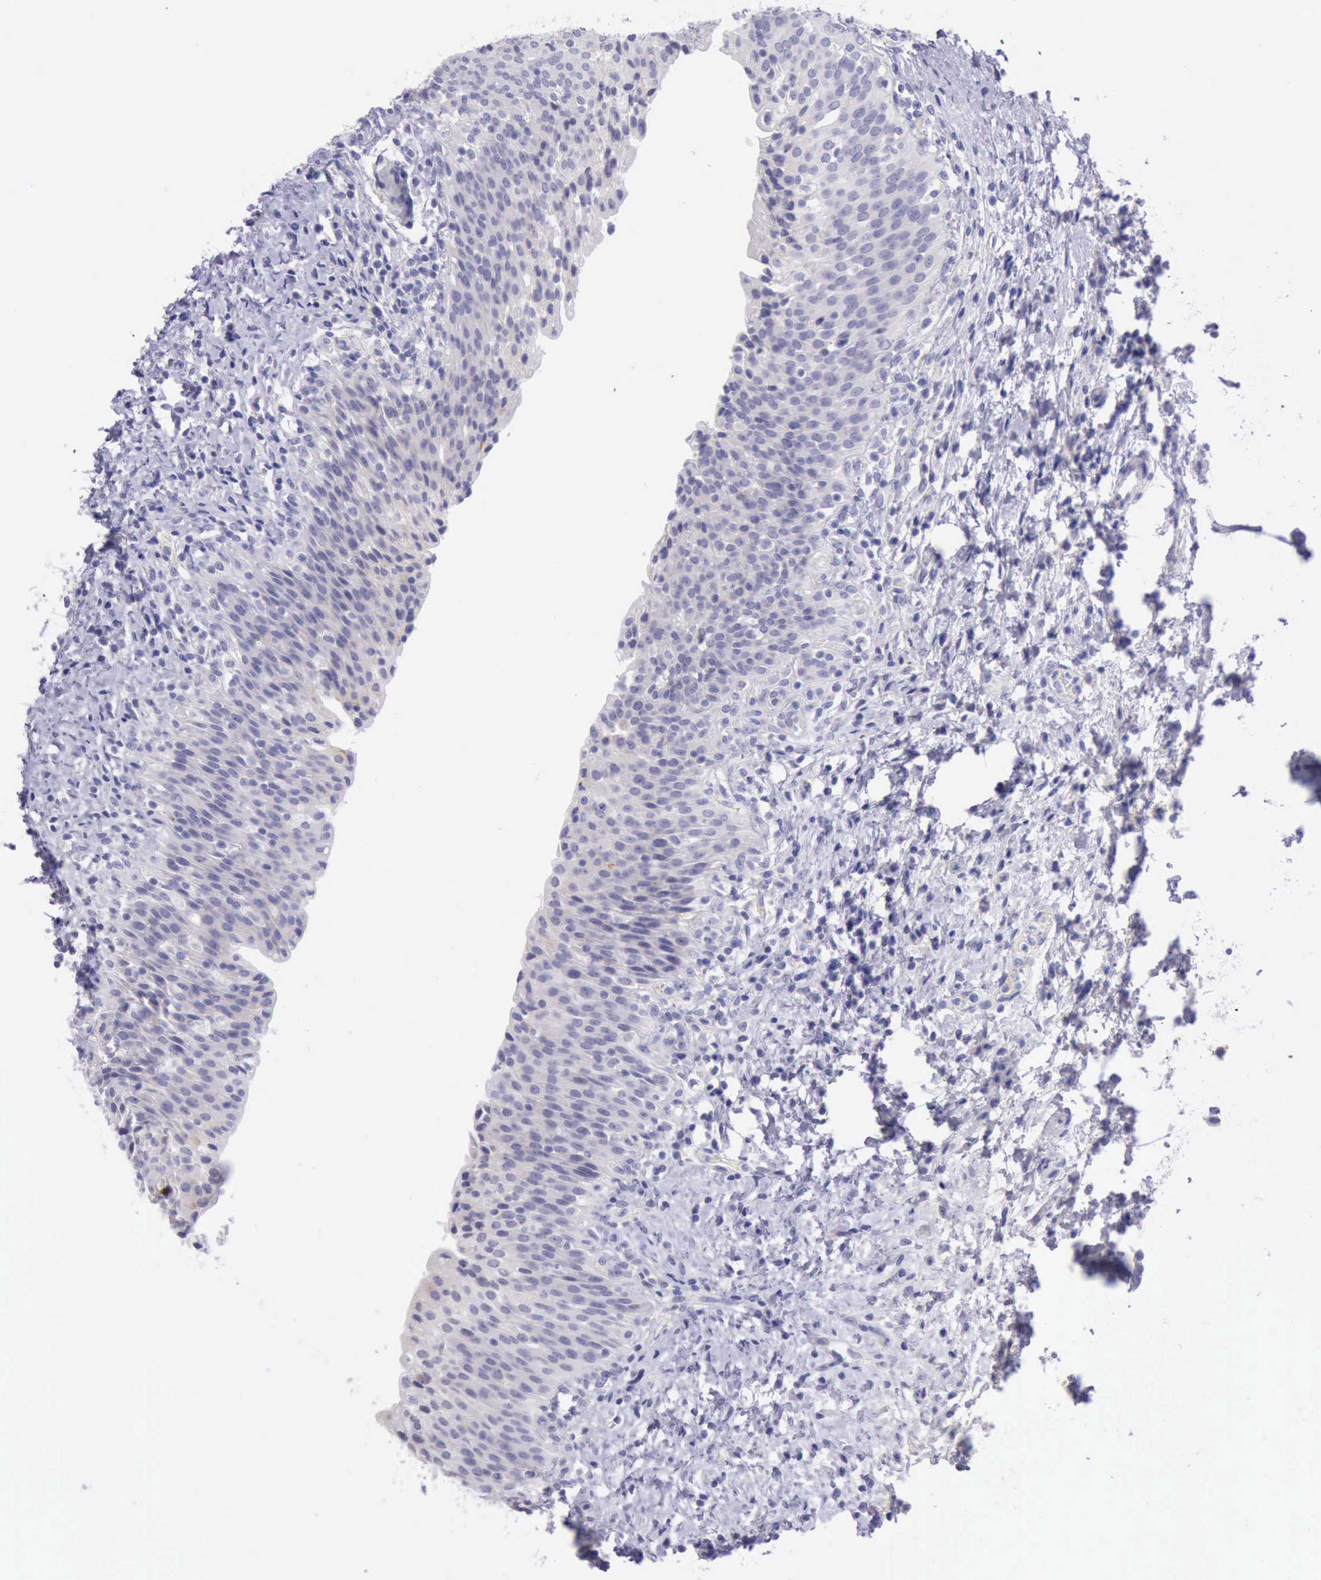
{"staining": {"intensity": "negative", "quantity": "none", "location": "none"}, "tissue": "urinary bladder", "cell_type": "Urothelial cells", "image_type": "normal", "snomed": [{"axis": "morphology", "description": "Normal tissue, NOS"}, {"axis": "topography", "description": "Urinary bladder"}], "caption": "Immunohistochemistry (IHC) image of benign human urinary bladder stained for a protein (brown), which displays no expression in urothelial cells.", "gene": "LRFN5", "patient": {"sex": "male", "age": 51}}